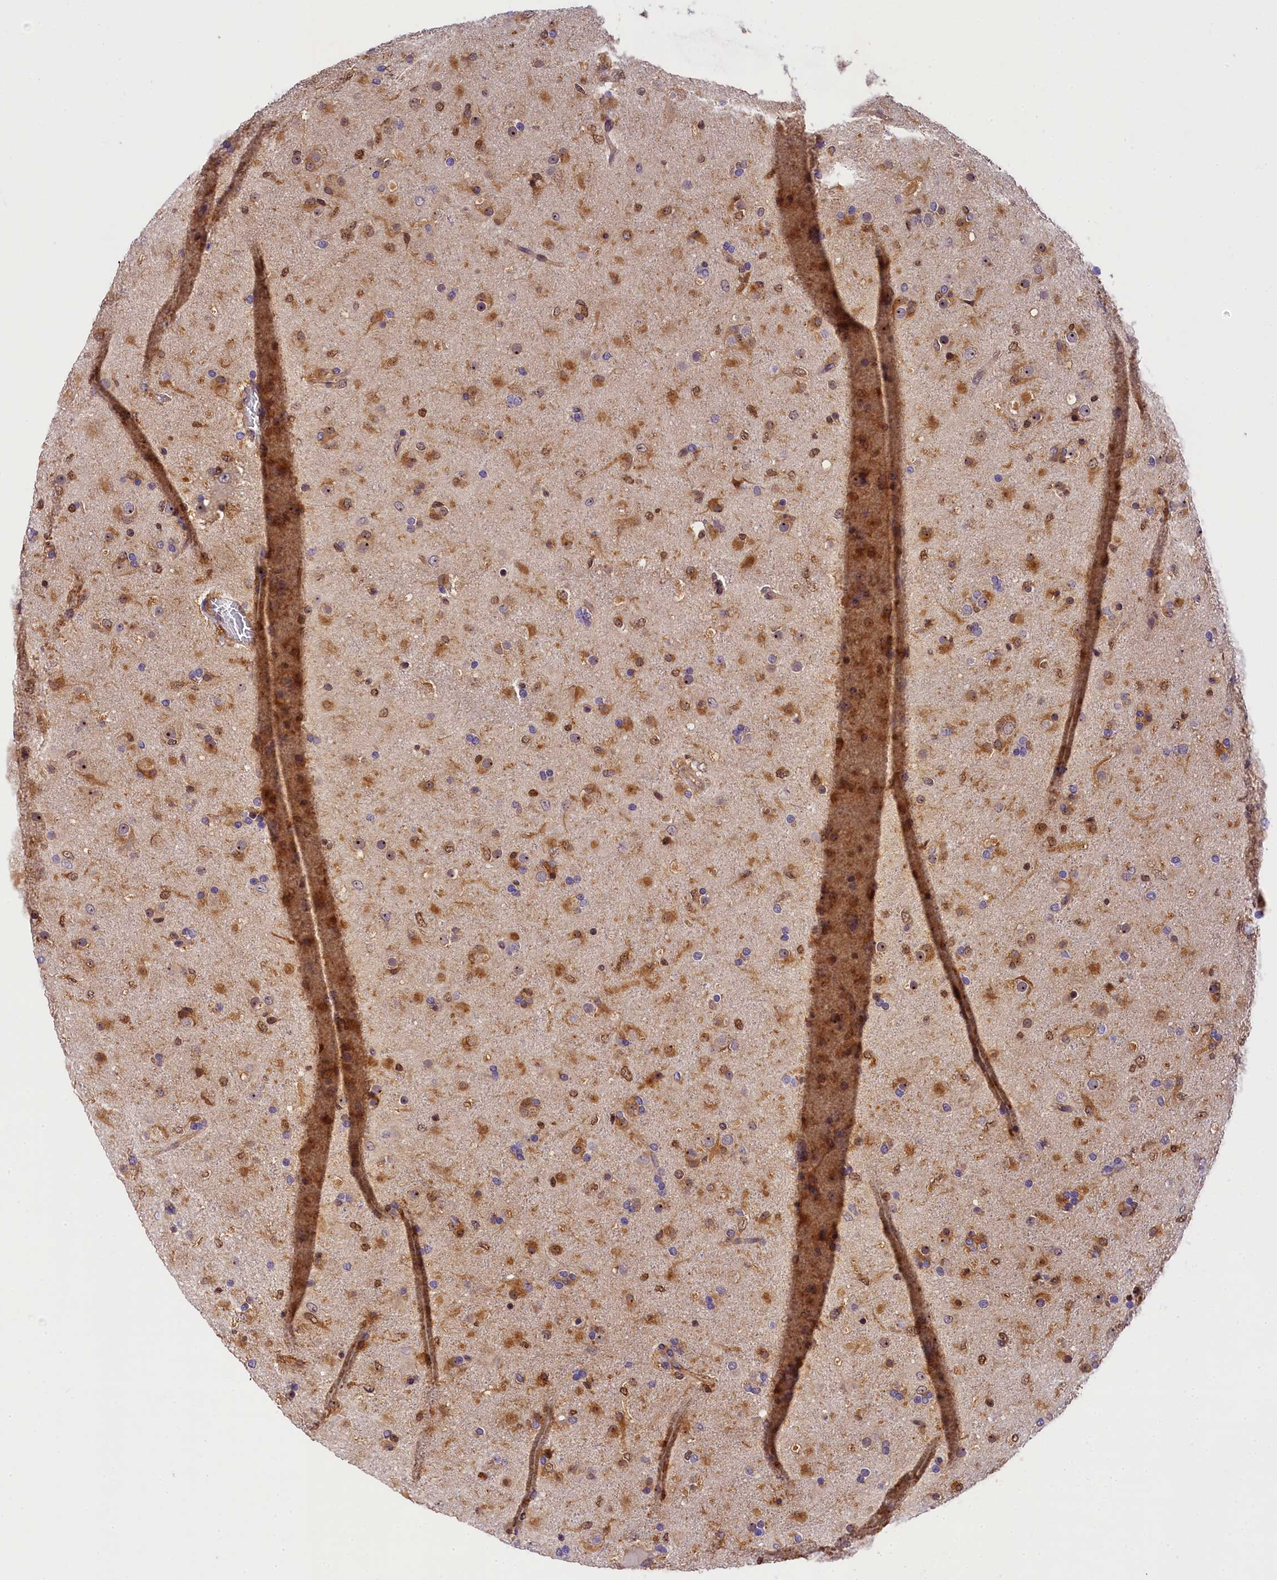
{"staining": {"intensity": "moderate", "quantity": ">75%", "location": "cytoplasmic/membranous,nuclear"}, "tissue": "glioma", "cell_type": "Tumor cells", "image_type": "cancer", "snomed": [{"axis": "morphology", "description": "Glioma, malignant, Low grade"}, {"axis": "topography", "description": "Brain"}], "caption": "High-magnification brightfield microscopy of glioma stained with DAB (3,3'-diaminobenzidine) (brown) and counterstained with hematoxylin (blue). tumor cells exhibit moderate cytoplasmic/membranous and nuclear staining is identified in about>75% of cells. The protein is shown in brown color, while the nuclei are stained blue.", "gene": "EIF6", "patient": {"sex": "male", "age": 65}}